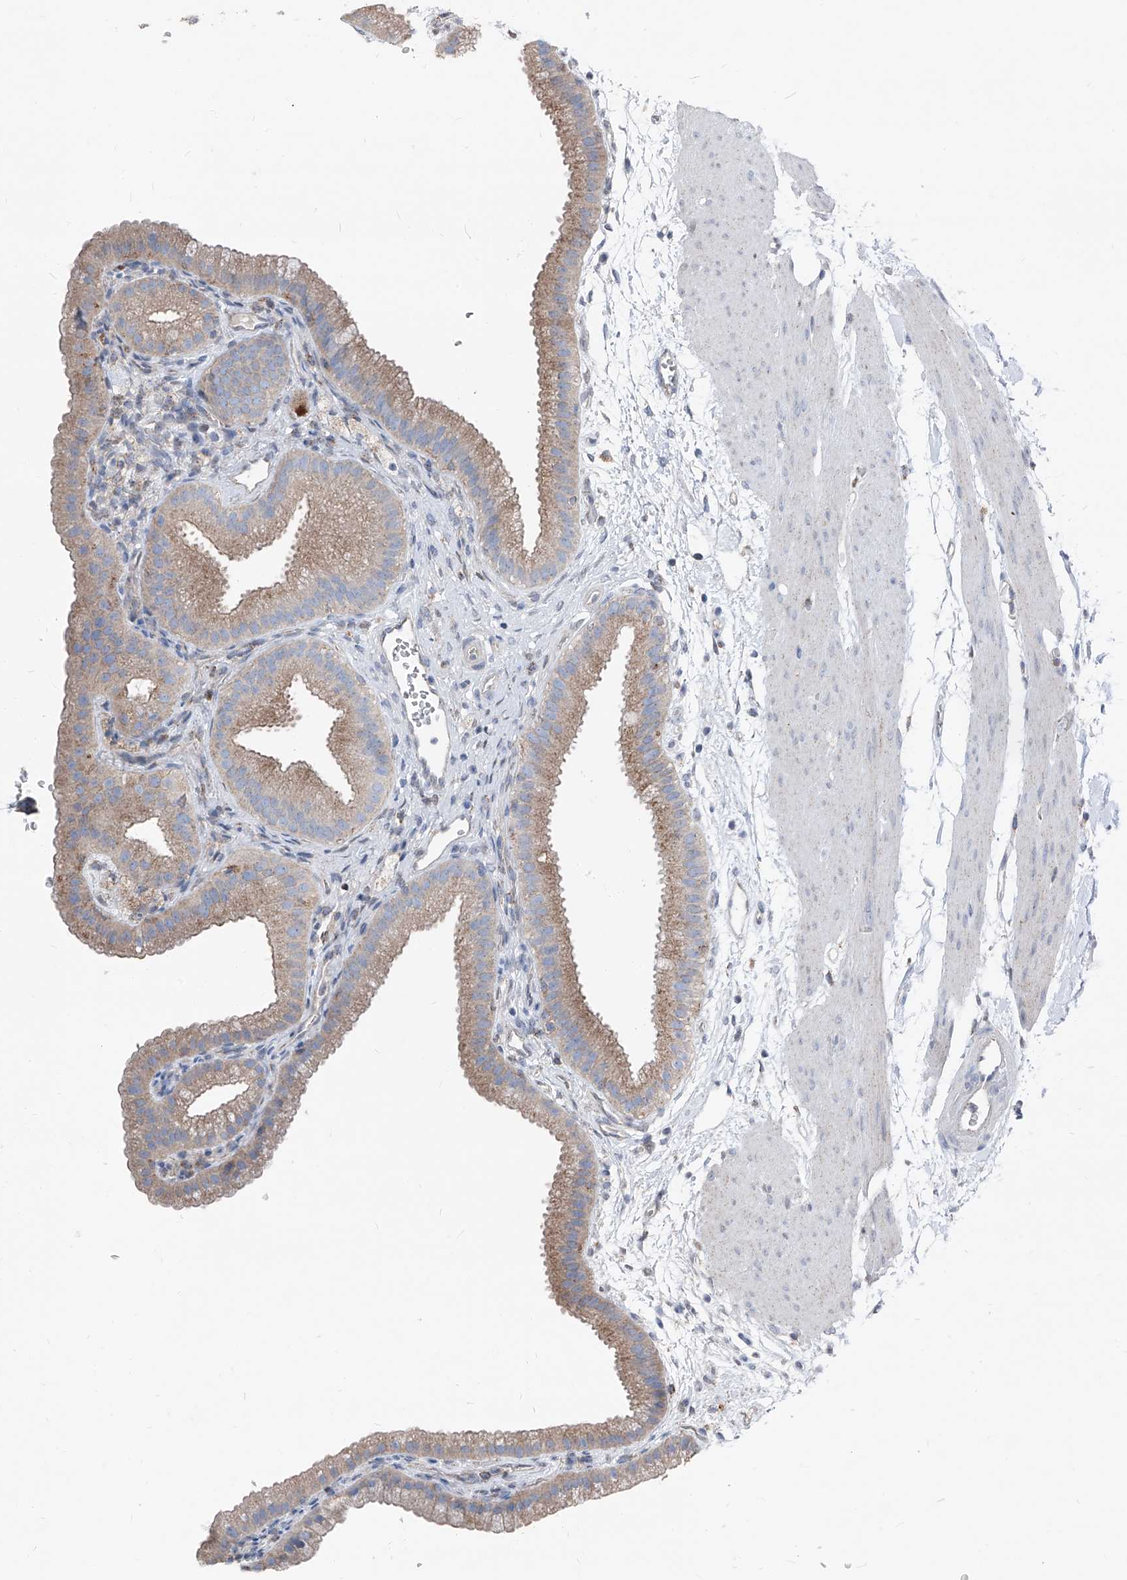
{"staining": {"intensity": "moderate", "quantity": ">75%", "location": "cytoplasmic/membranous"}, "tissue": "gallbladder", "cell_type": "Glandular cells", "image_type": "normal", "snomed": [{"axis": "morphology", "description": "Normal tissue, NOS"}, {"axis": "topography", "description": "Gallbladder"}], "caption": "A photomicrograph showing moderate cytoplasmic/membranous expression in about >75% of glandular cells in benign gallbladder, as visualized by brown immunohistochemical staining.", "gene": "AGPS", "patient": {"sex": "female", "age": 64}}